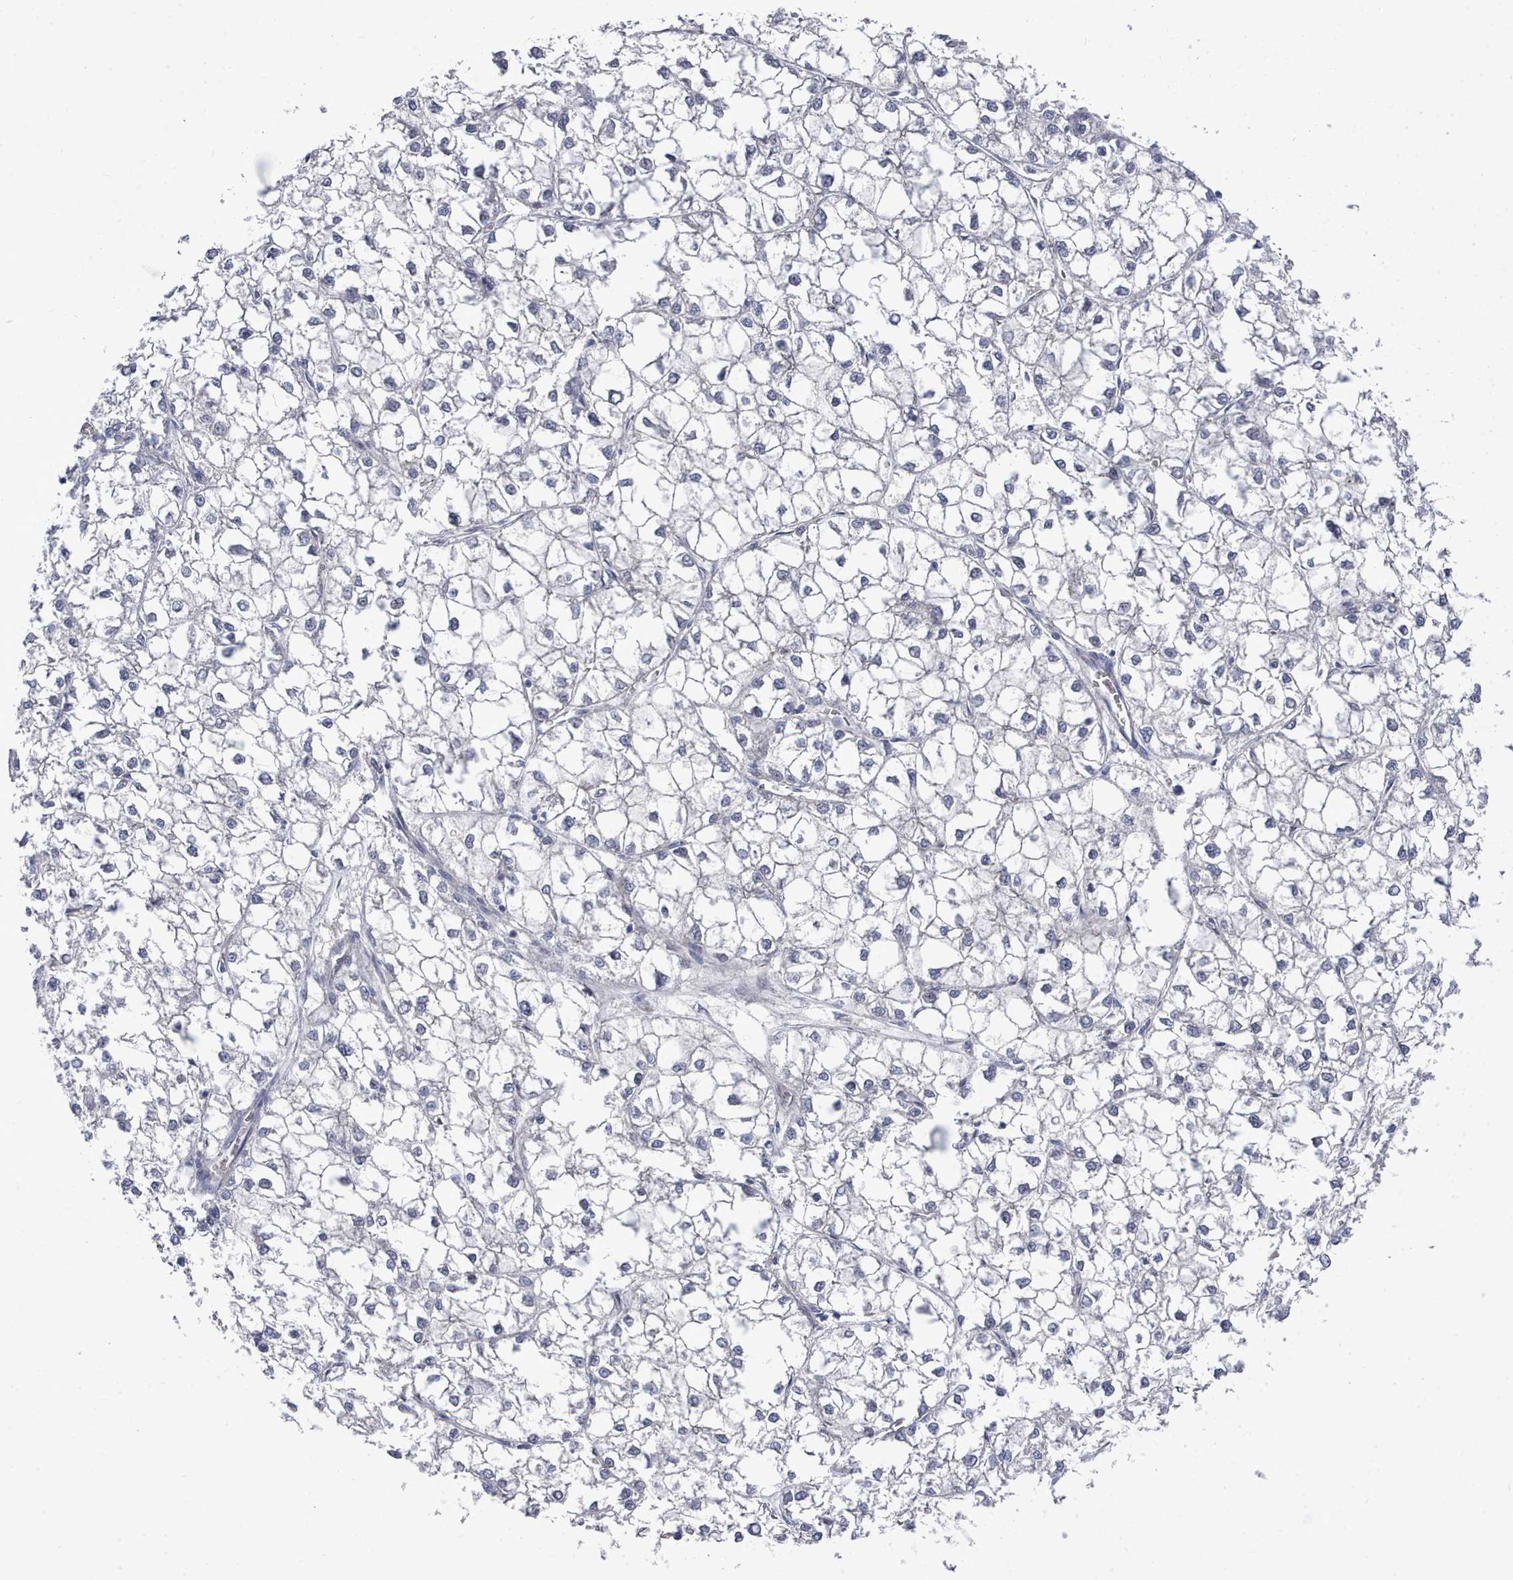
{"staining": {"intensity": "negative", "quantity": "none", "location": "none"}, "tissue": "liver cancer", "cell_type": "Tumor cells", "image_type": "cancer", "snomed": [{"axis": "morphology", "description": "Carcinoma, Hepatocellular, NOS"}, {"axis": "topography", "description": "Liver"}], "caption": "IHC image of human liver cancer (hepatocellular carcinoma) stained for a protein (brown), which shows no staining in tumor cells.", "gene": "PDE4C", "patient": {"sex": "female", "age": 43}}